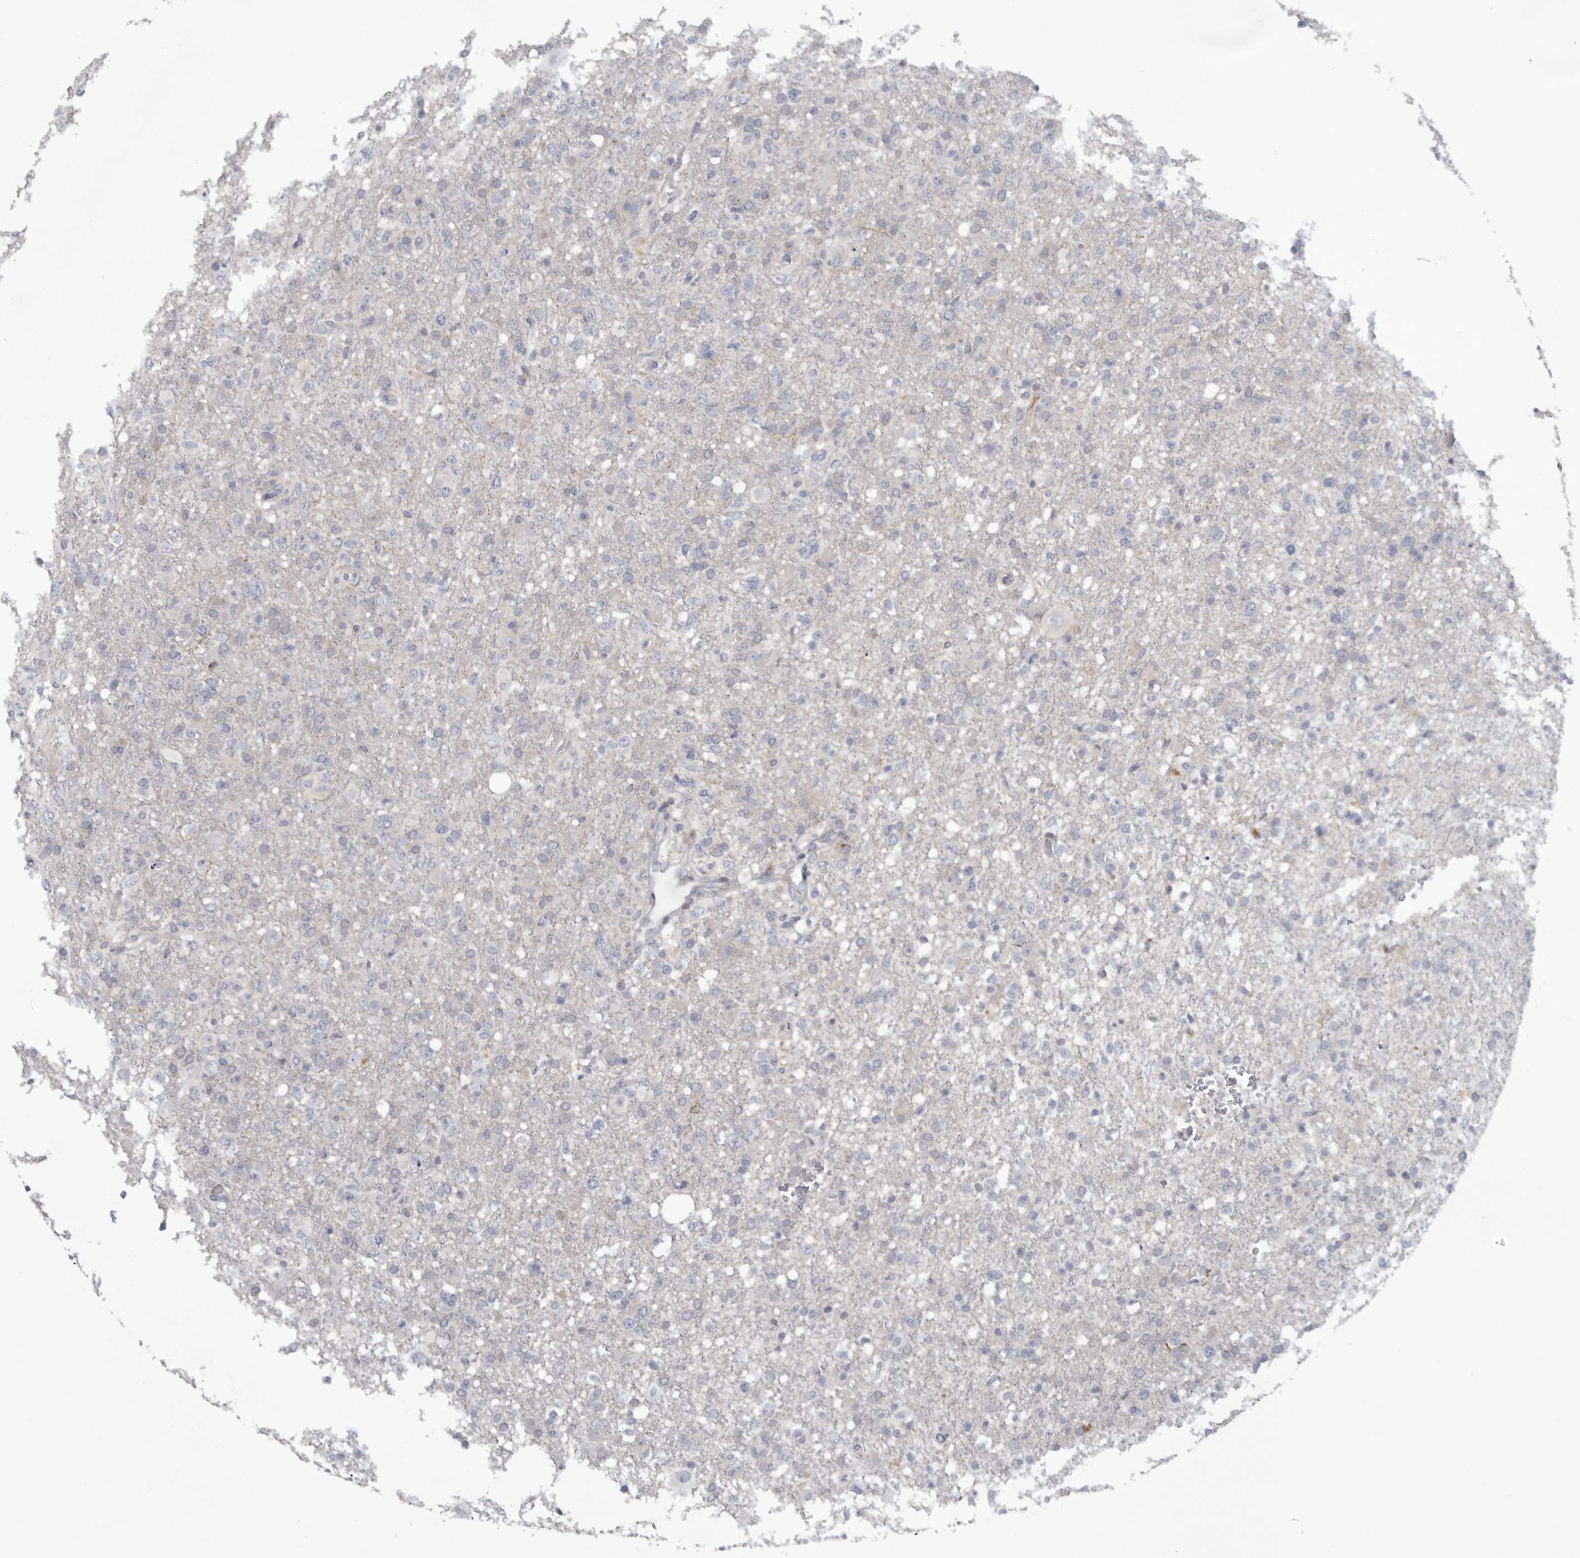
{"staining": {"intensity": "negative", "quantity": "none", "location": "none"}, "tissue": "glioma", "cell_type": "Tumor cells", "image_type": "cancer", "snomed": [{"axis": "morphology", "description": "Glioma, malignant, High grade"}, {"axis": "topography", "description": "Brain"}], "caption": "DAB (3,3'-diaminobenzidine) immunohistochemical staining of human malignant glioma (high-grade) shows no significant staining in tumor cells.", "gene": "USP24", "patient": {"sex": "female", "age": 57}}